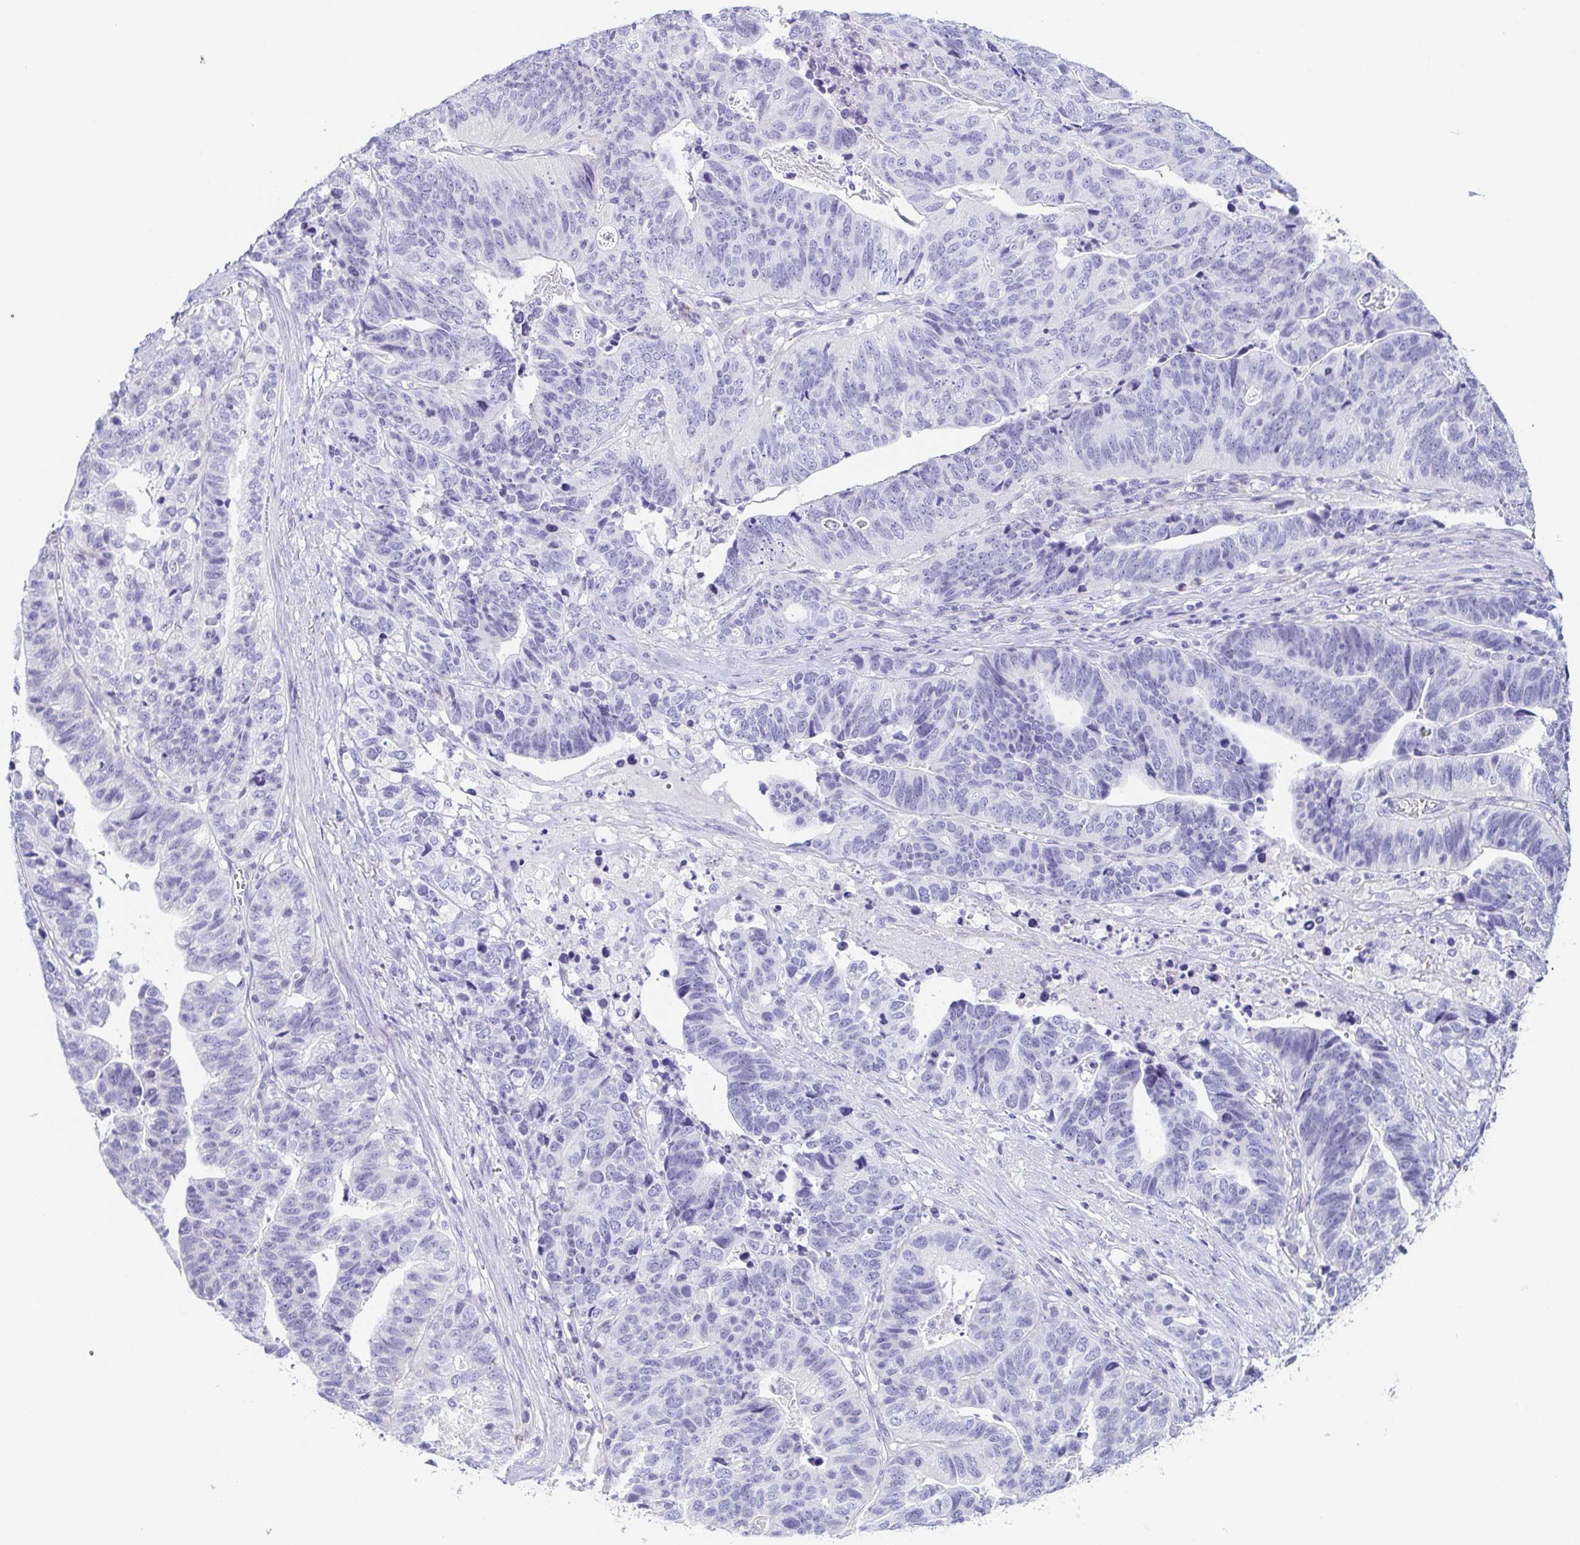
{"staining": {"intensity": "negative", "quantity": "none", "location": "none"}, "tissue": "stomach cancer", "cell_type": "Tumor cells", "image_type": "cancer", "snomed": [{"axis": "morphology", "description": "Adenocarcinoma, NOS"}, {"axis": "topography", "description": "Stomach, upper"}], "caption": "DAB (3,3'-diaminobenzidine) immunohistochemical staining of stomach cancer exhibits no significant staining in tumor cells.", "gene": "PRR27", "patient": {"sex": "female", "age": 67}}